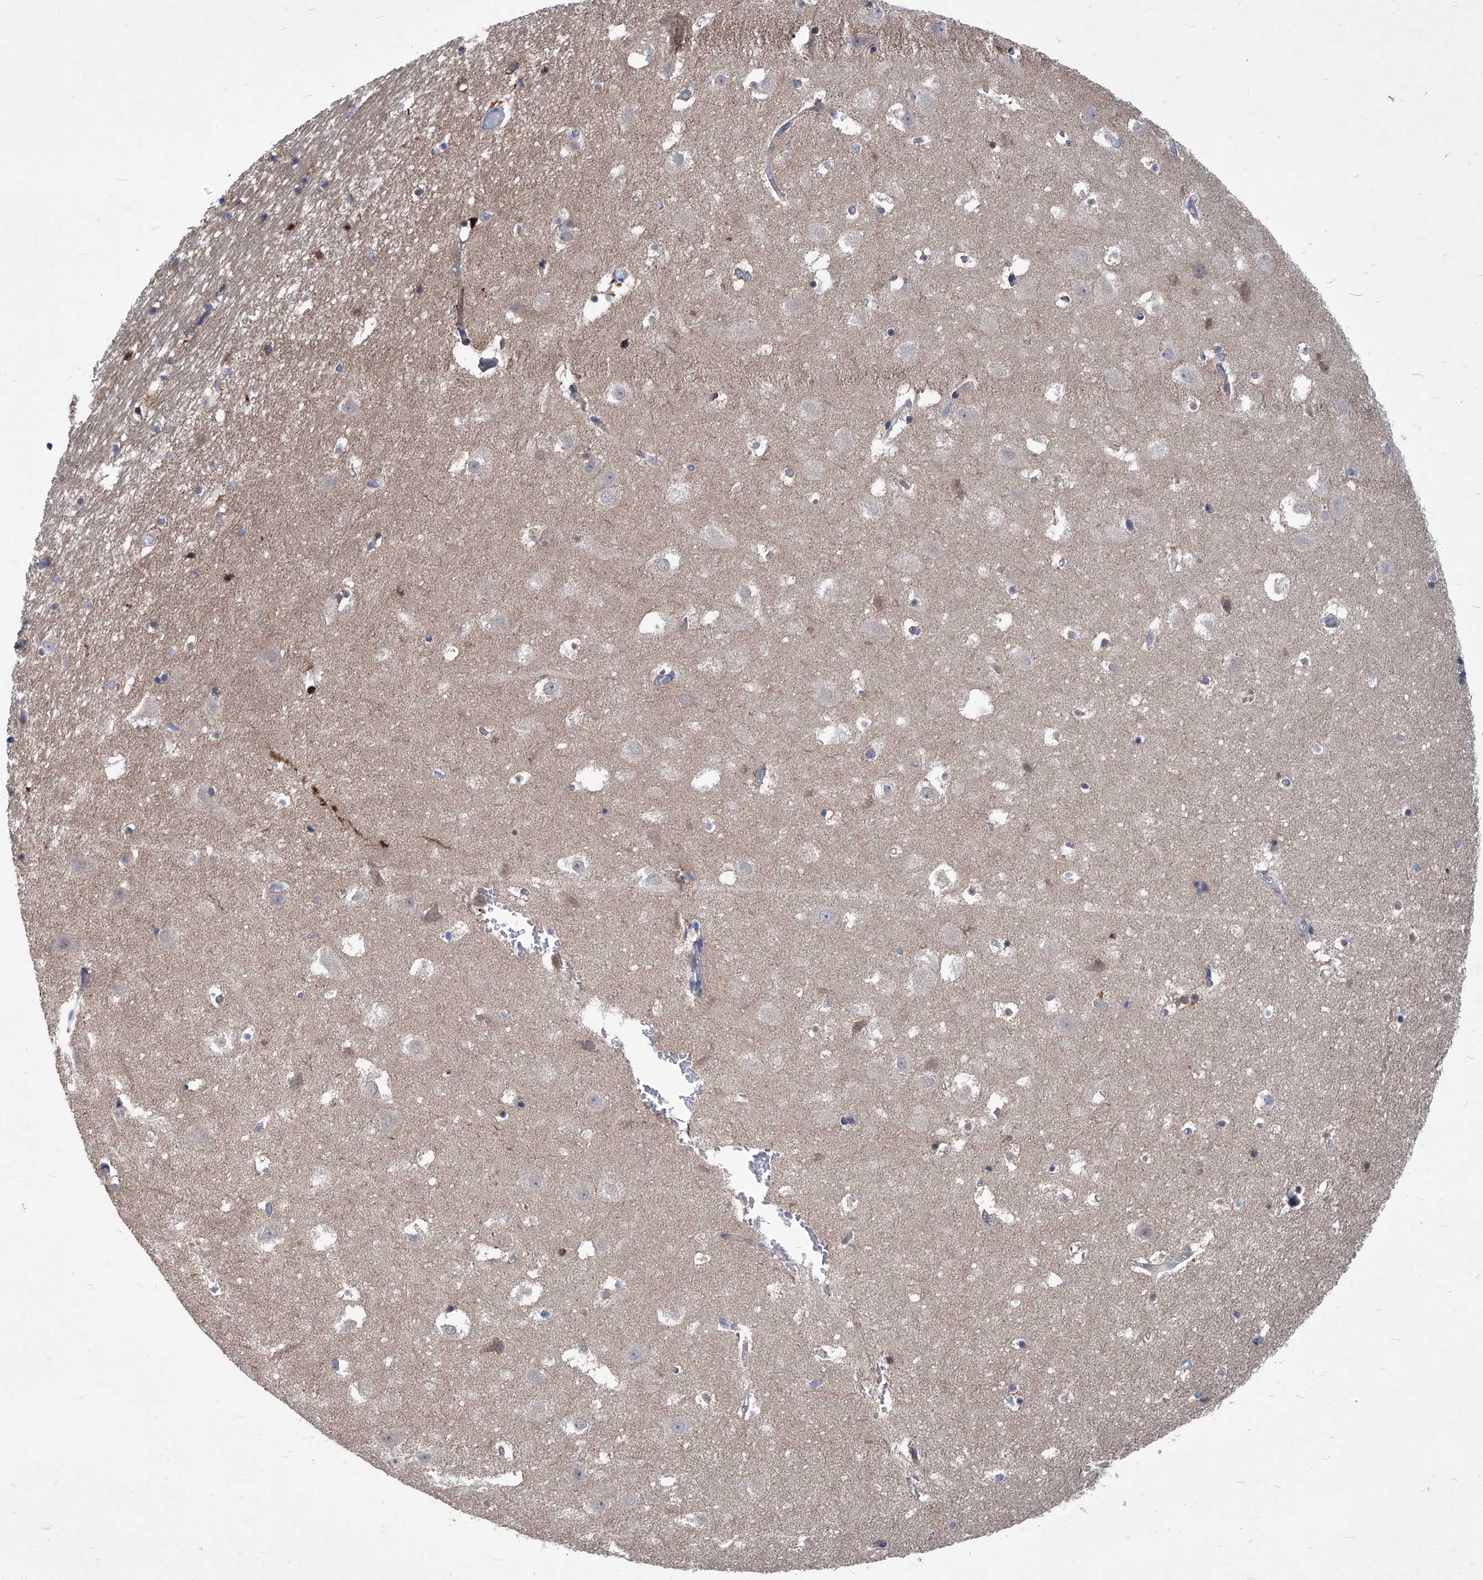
{"staining": {"intensity": "weak", "quantity": "<25%", "location": "cytoplasmic/membranous"}, "tissue": "hippocampus", "cell_type": "Glial cells", "image_type": "normal", "snomed": [{"axis": "morphology", "description": "Normal tissue, NOS"}, {"axis": "topography", "description": "Hippocampus"}], "caption": "DAB (3,3'-diaminobenzidine) immunohistochemical staining of benign human hippocampus reveals no significant staining in glial cells. The staining was performed using DAB (3,3'-diaminobenzidine) to visualize the protein expression in brown, while the nuclei were stained in blue with hematoxylin (Magnification: 20x).", "gene": "EPHA8", "patient": {"sex": "female", "age": 52}}